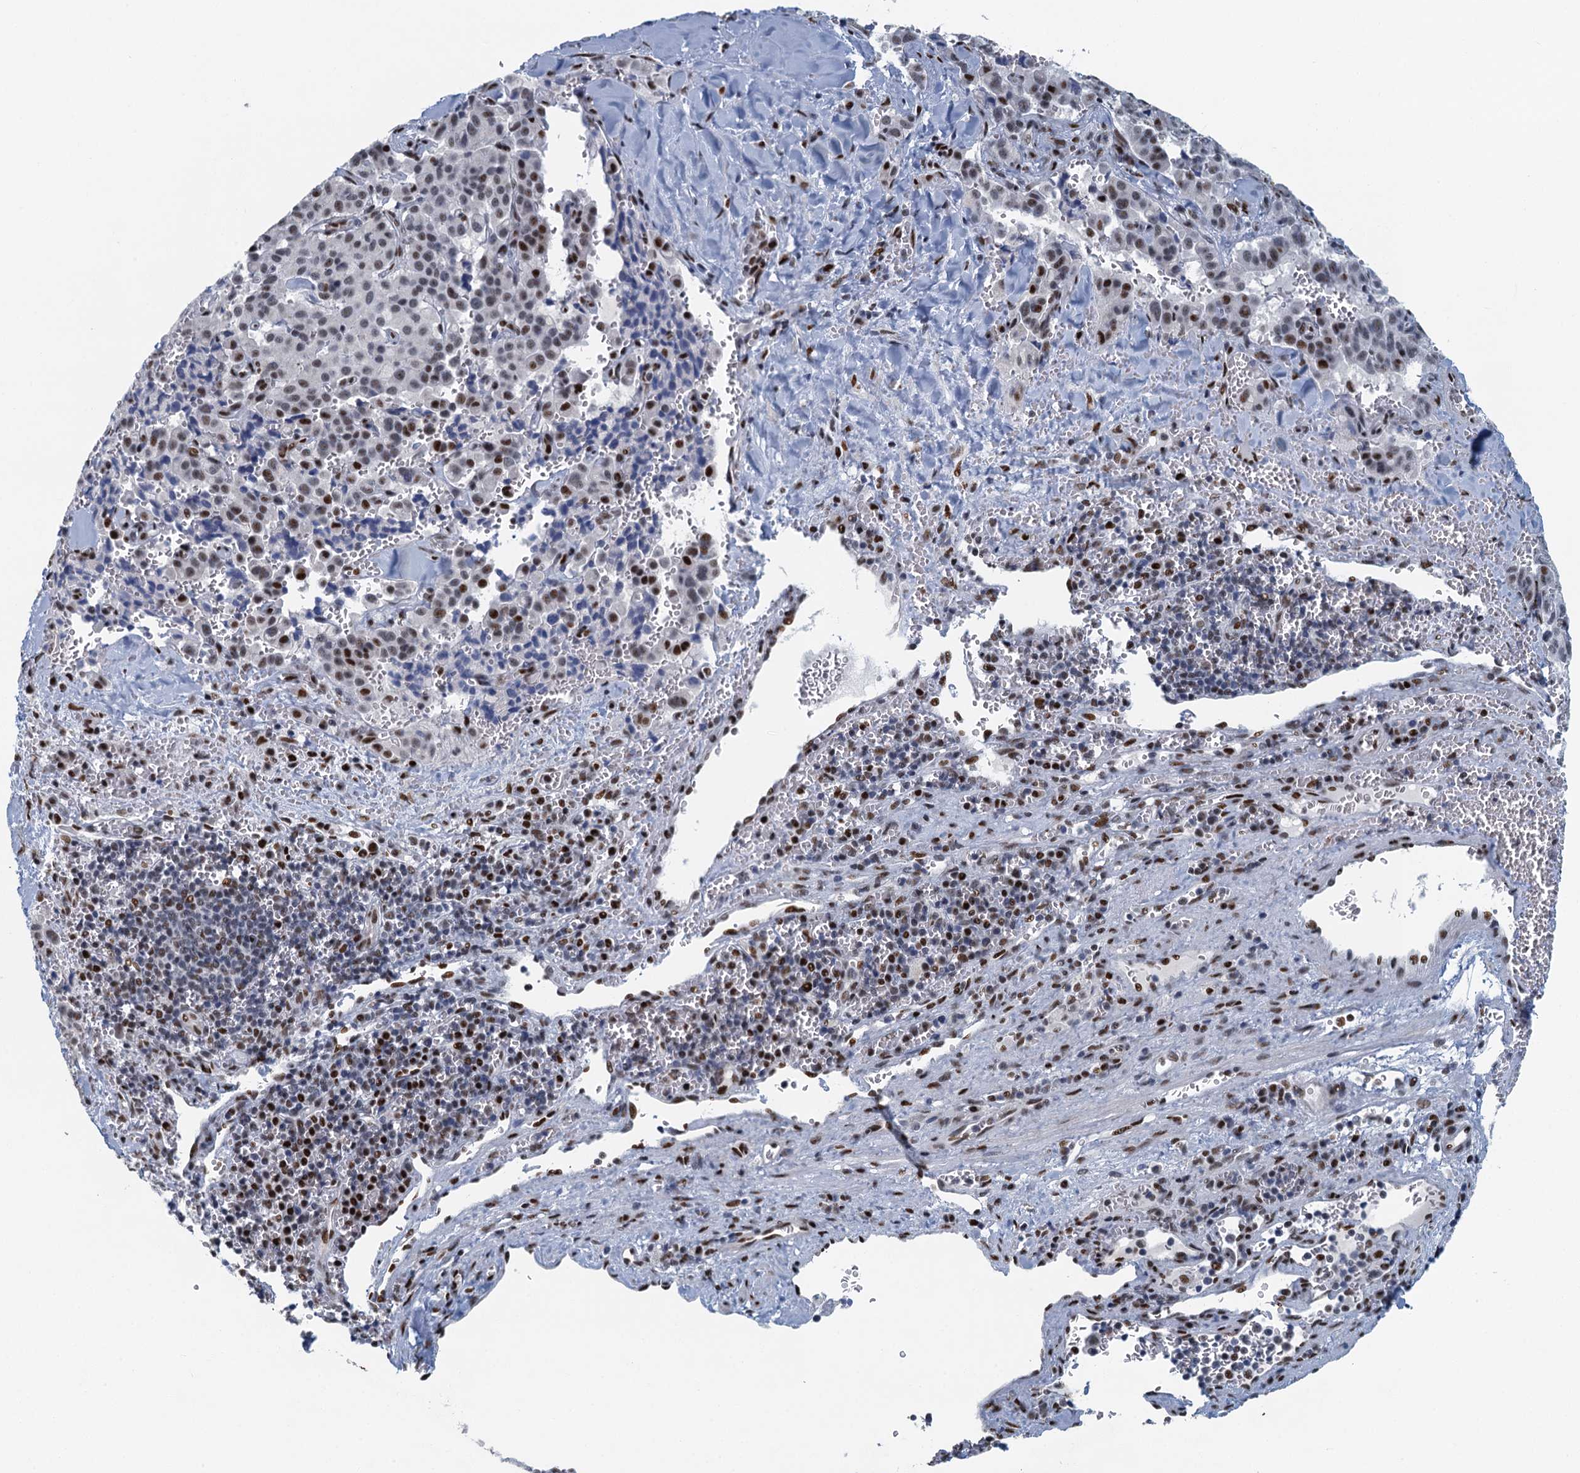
{"staining": {"intensity": "strong", "quantity": "<25%", "location": "nuclear"}, "tissue": "pancreatic cancer", "cell_type": "Tumor cells", "image_type": "cancer", "snomed": [{"axis": "morphology", "description": "Adenocarcinoma, NOS"}, {"axis": "topography", "description": "Pancreas"}], "caption": "This micrograph displays immunohistochemistry staining of pancreatic cancer, with medium strong nuclear expression in approximately <25% of tumor cells.", "gene": "TTLL9", "patient": {"sex": "male", "age": 65}}